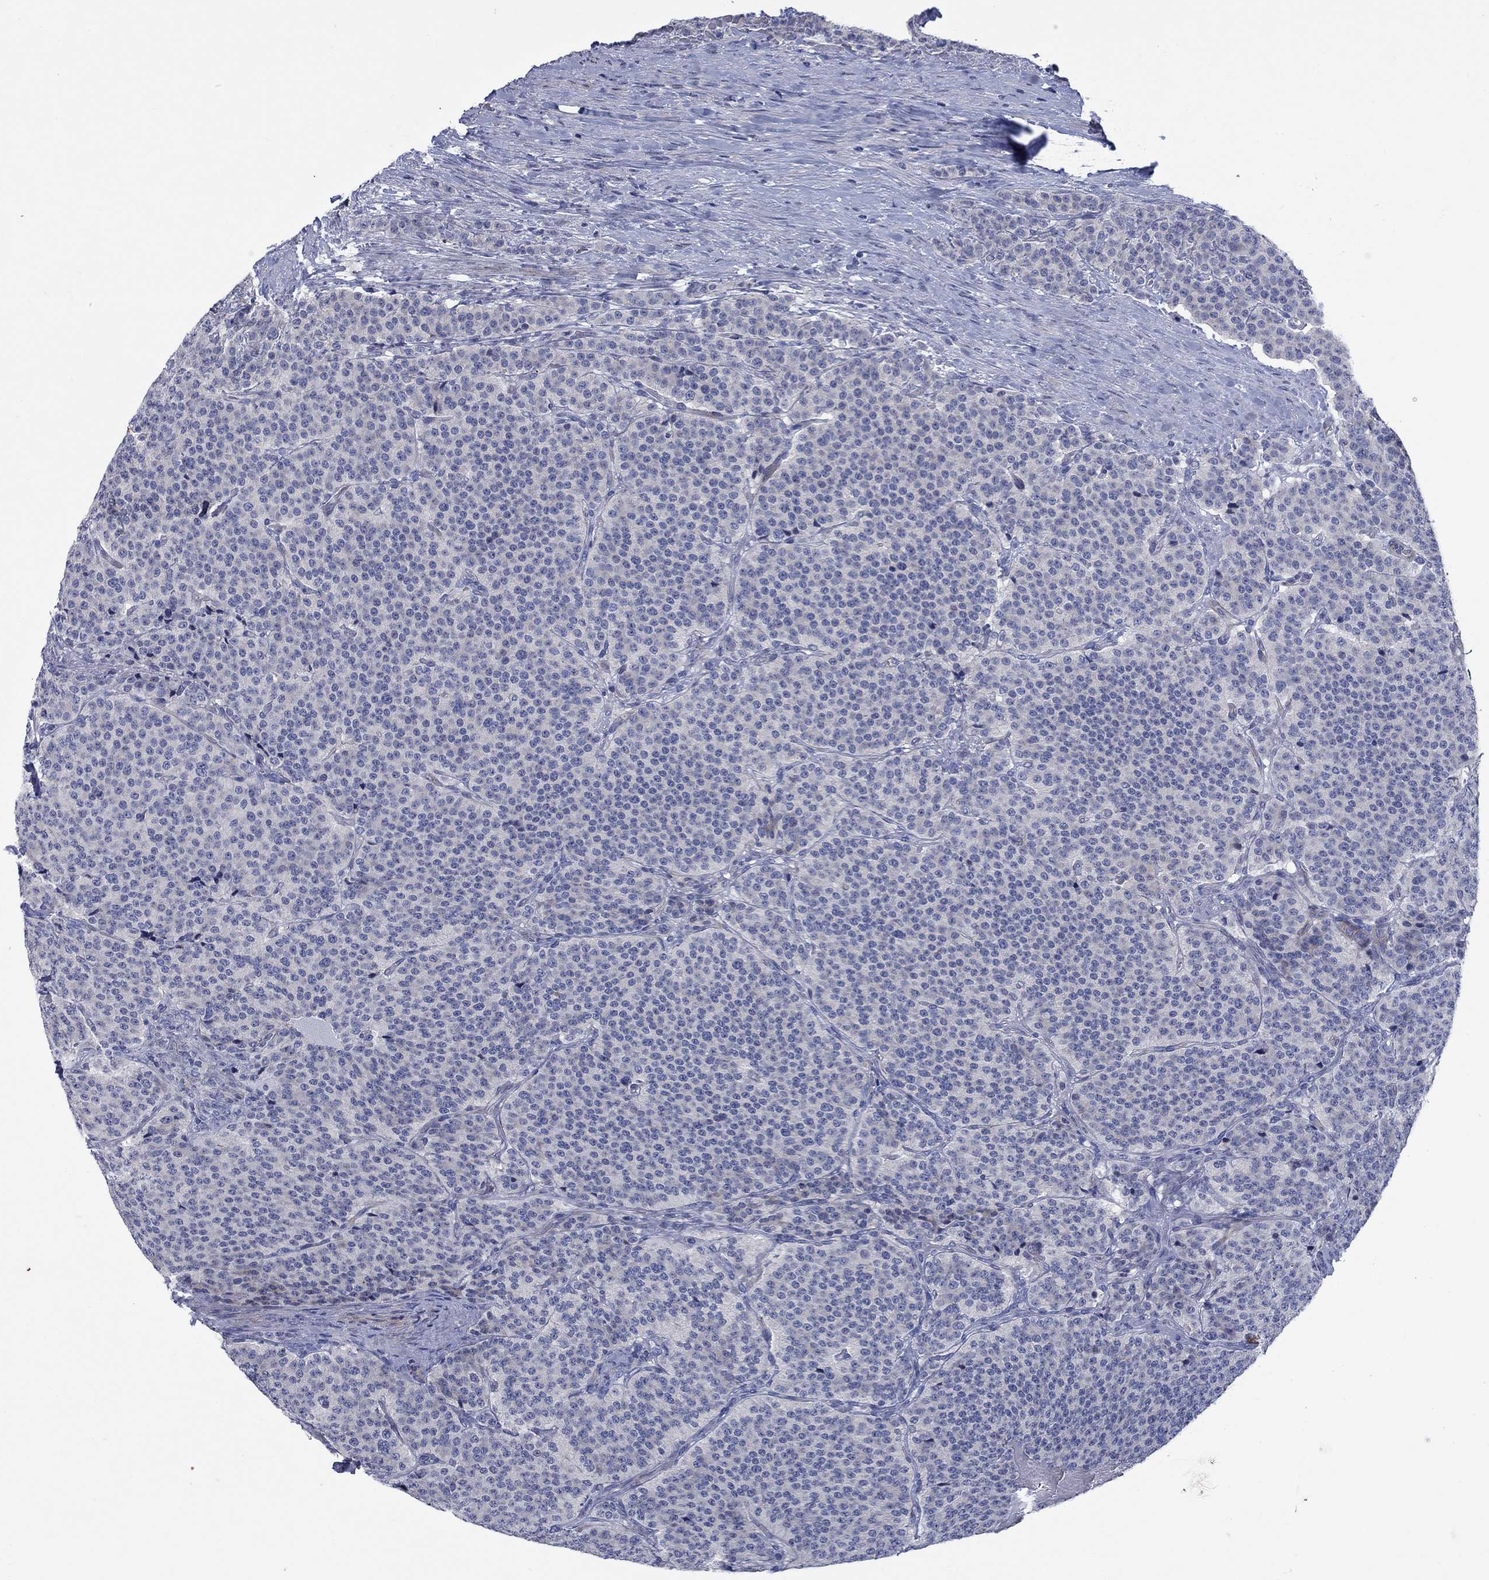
{"staining": {"intensity": "negative", "quantity": "none", "location": "none"}, "tissue": "carcinoid", "cell_type": "Tumor cells", "image_type": "cancer", "snomed": [{"axis": "morphology", "description": "Carcinoid, malignant, NOS"}, {"axis": "topography", "description": "Small intestine"}], "caption": "This micrograph is of carcinoid stained with IHC to label a protein in brown with the nuclei are counter-stained blue. There is no positivity in tumor cells.", "gene": "FXR1", "patient": {"sex": "female", "age": 58}}